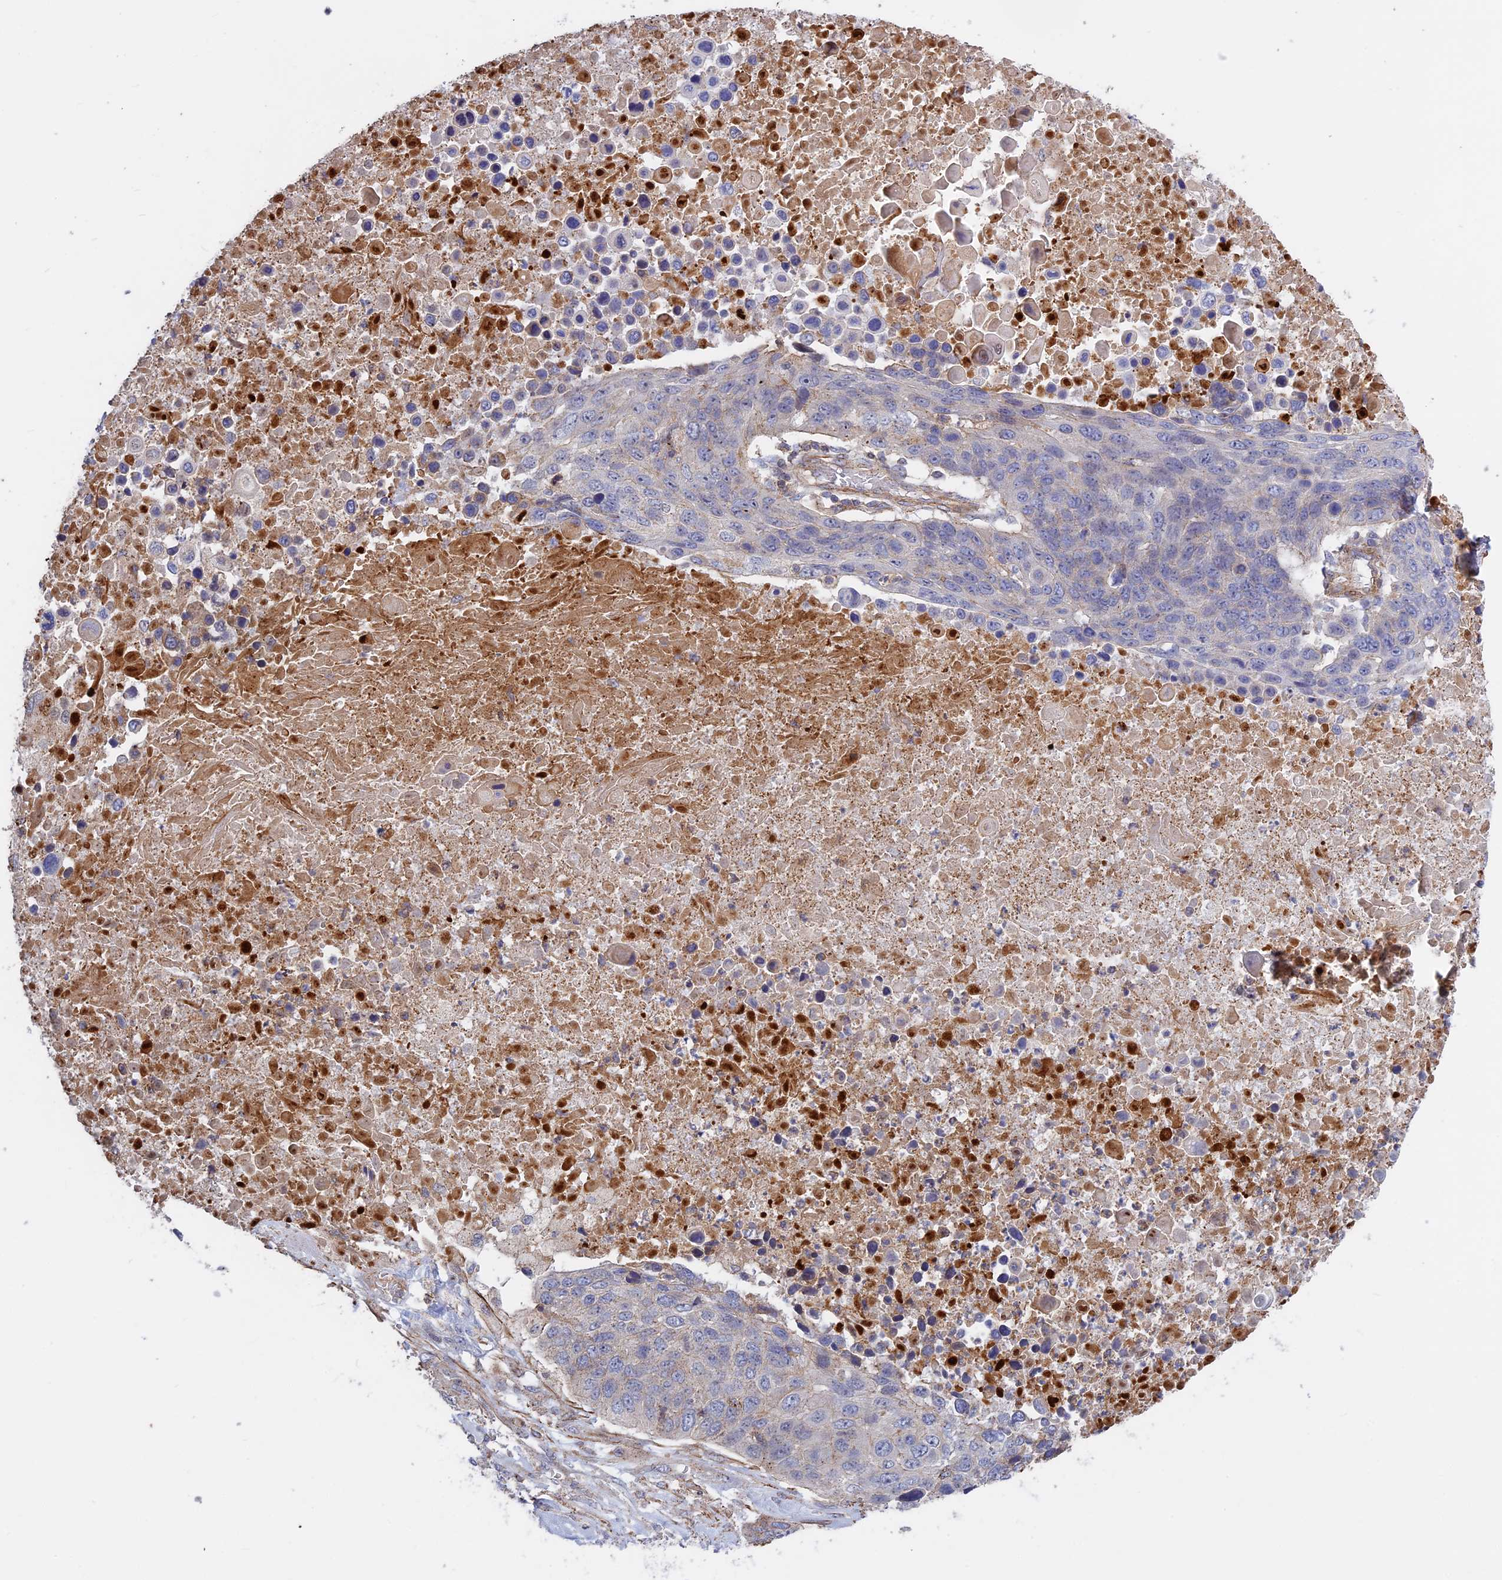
{"staining": {"intensity": "negative", "quantity": "none", "location": "none"}, "tissue": "lung cancer", "cell_type": "Tumor cells", "image_type": "cancer", "snomed": [{"axis": "morphology", "description": "Normal tissue, NOS"}, {"axis": "morphology", "description": "Squamous cell carcinoma, NOS"}, {"axis": "topography", "description": "Lymph node"}, {"axis": "topography", "description": "Lung"}], "caption": "High magnification brightfield microscopy of lung cancer stained with DAB (3,3'-diaminobenzidine) (brown) and counterstained with hematoxylin (blue): tumor cells show no significant staining.", "gene": "LYPD5", "patient": {"sex": "male", "age": 66}}